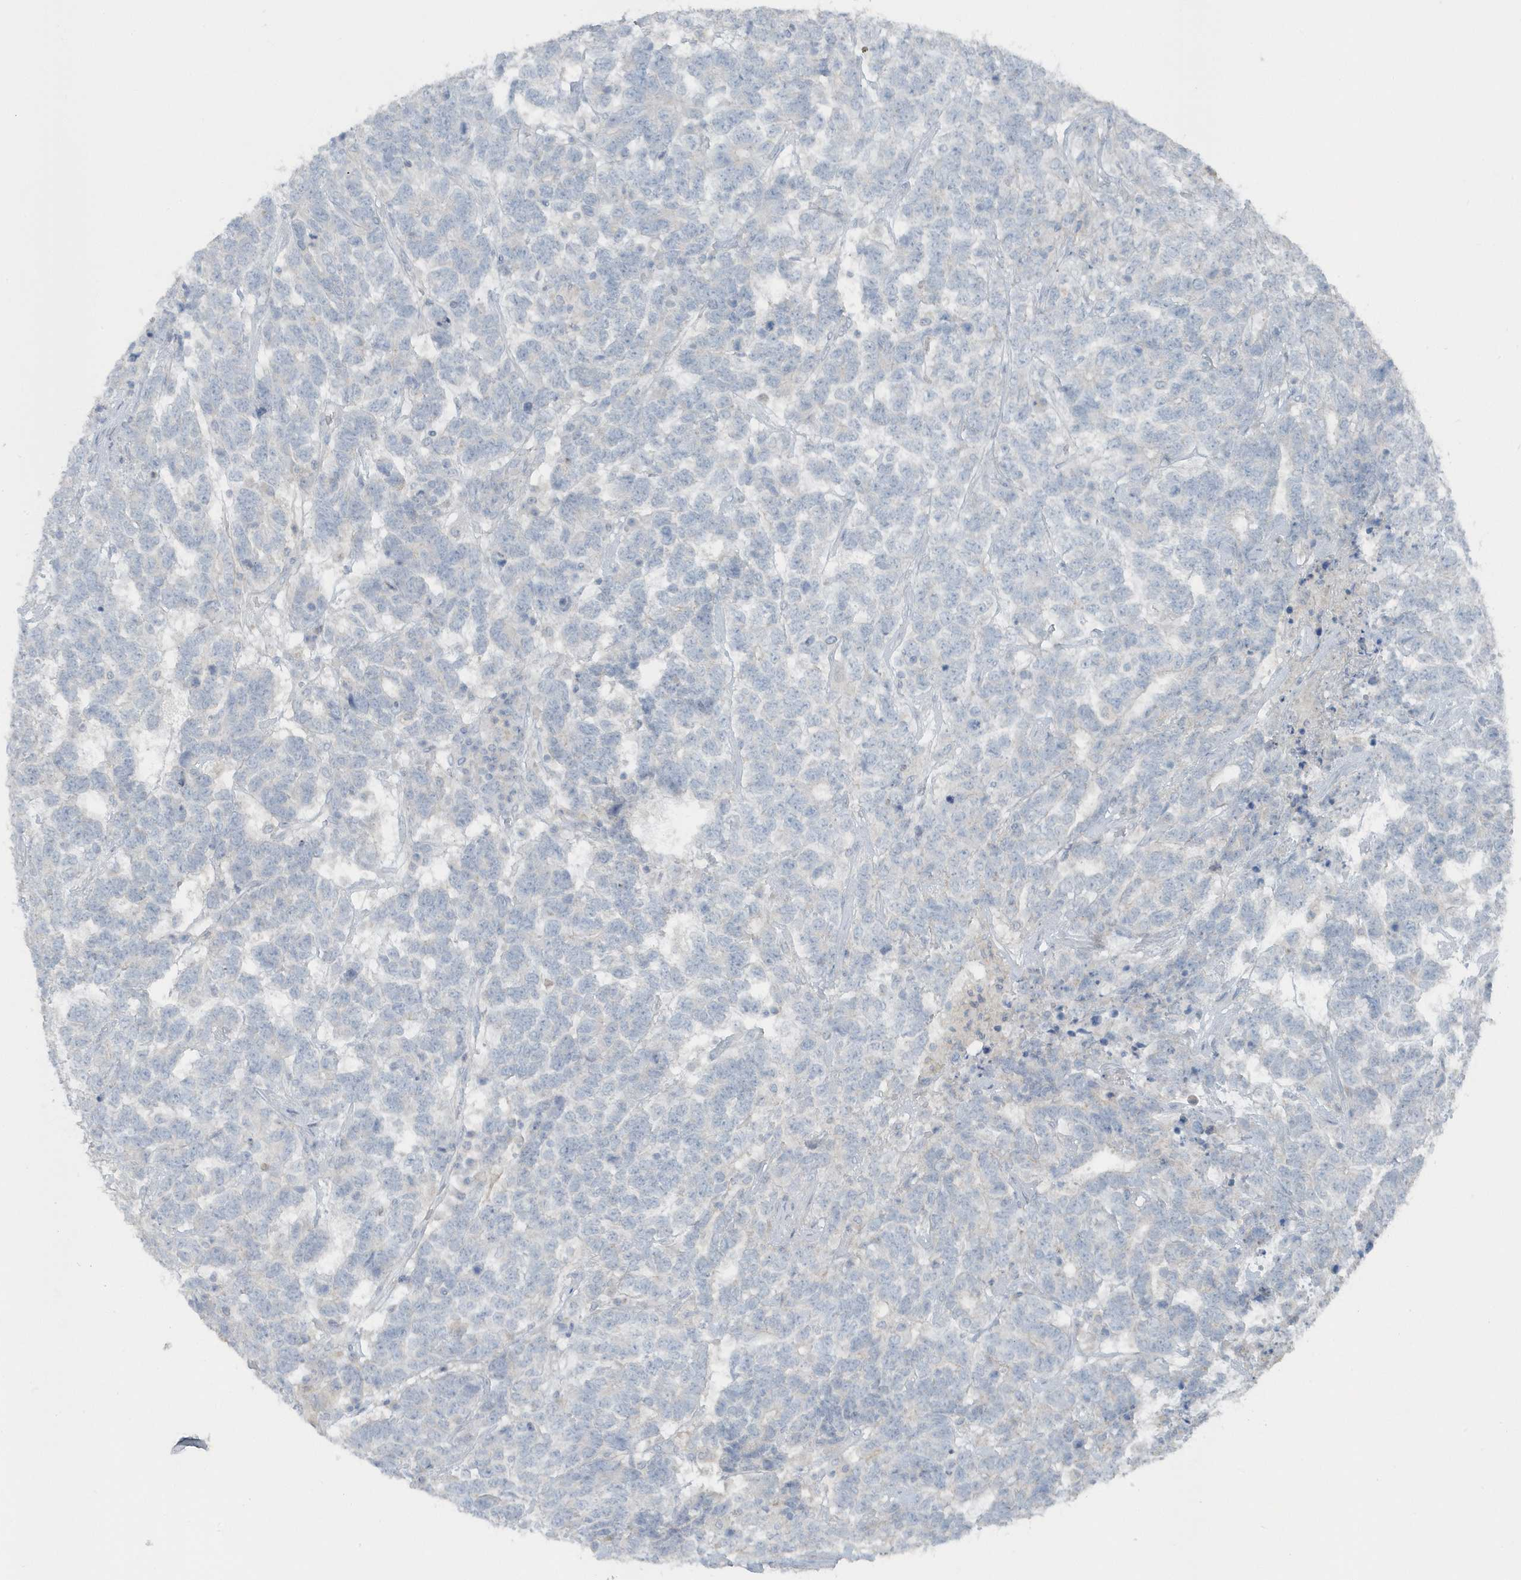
{"staining": {"intensity": "negative", "quantity": "none", "location": "none"}, "tissue": "testis cancer", "cell_type": "Tumor cells", "image_type": "cancer", "snomed": [{"axis": "morphology", "description": "Carcinoma, Embryonal, NOS"}, {"axis": "topography", "description": "Testis"}], "caption": "Testis embryonal carcinoma was stained to show a protein in brown. There is no significant expression in tumor cells.", "gene": "ACTC1", "patient": {"sex": "male", "age": 26}}